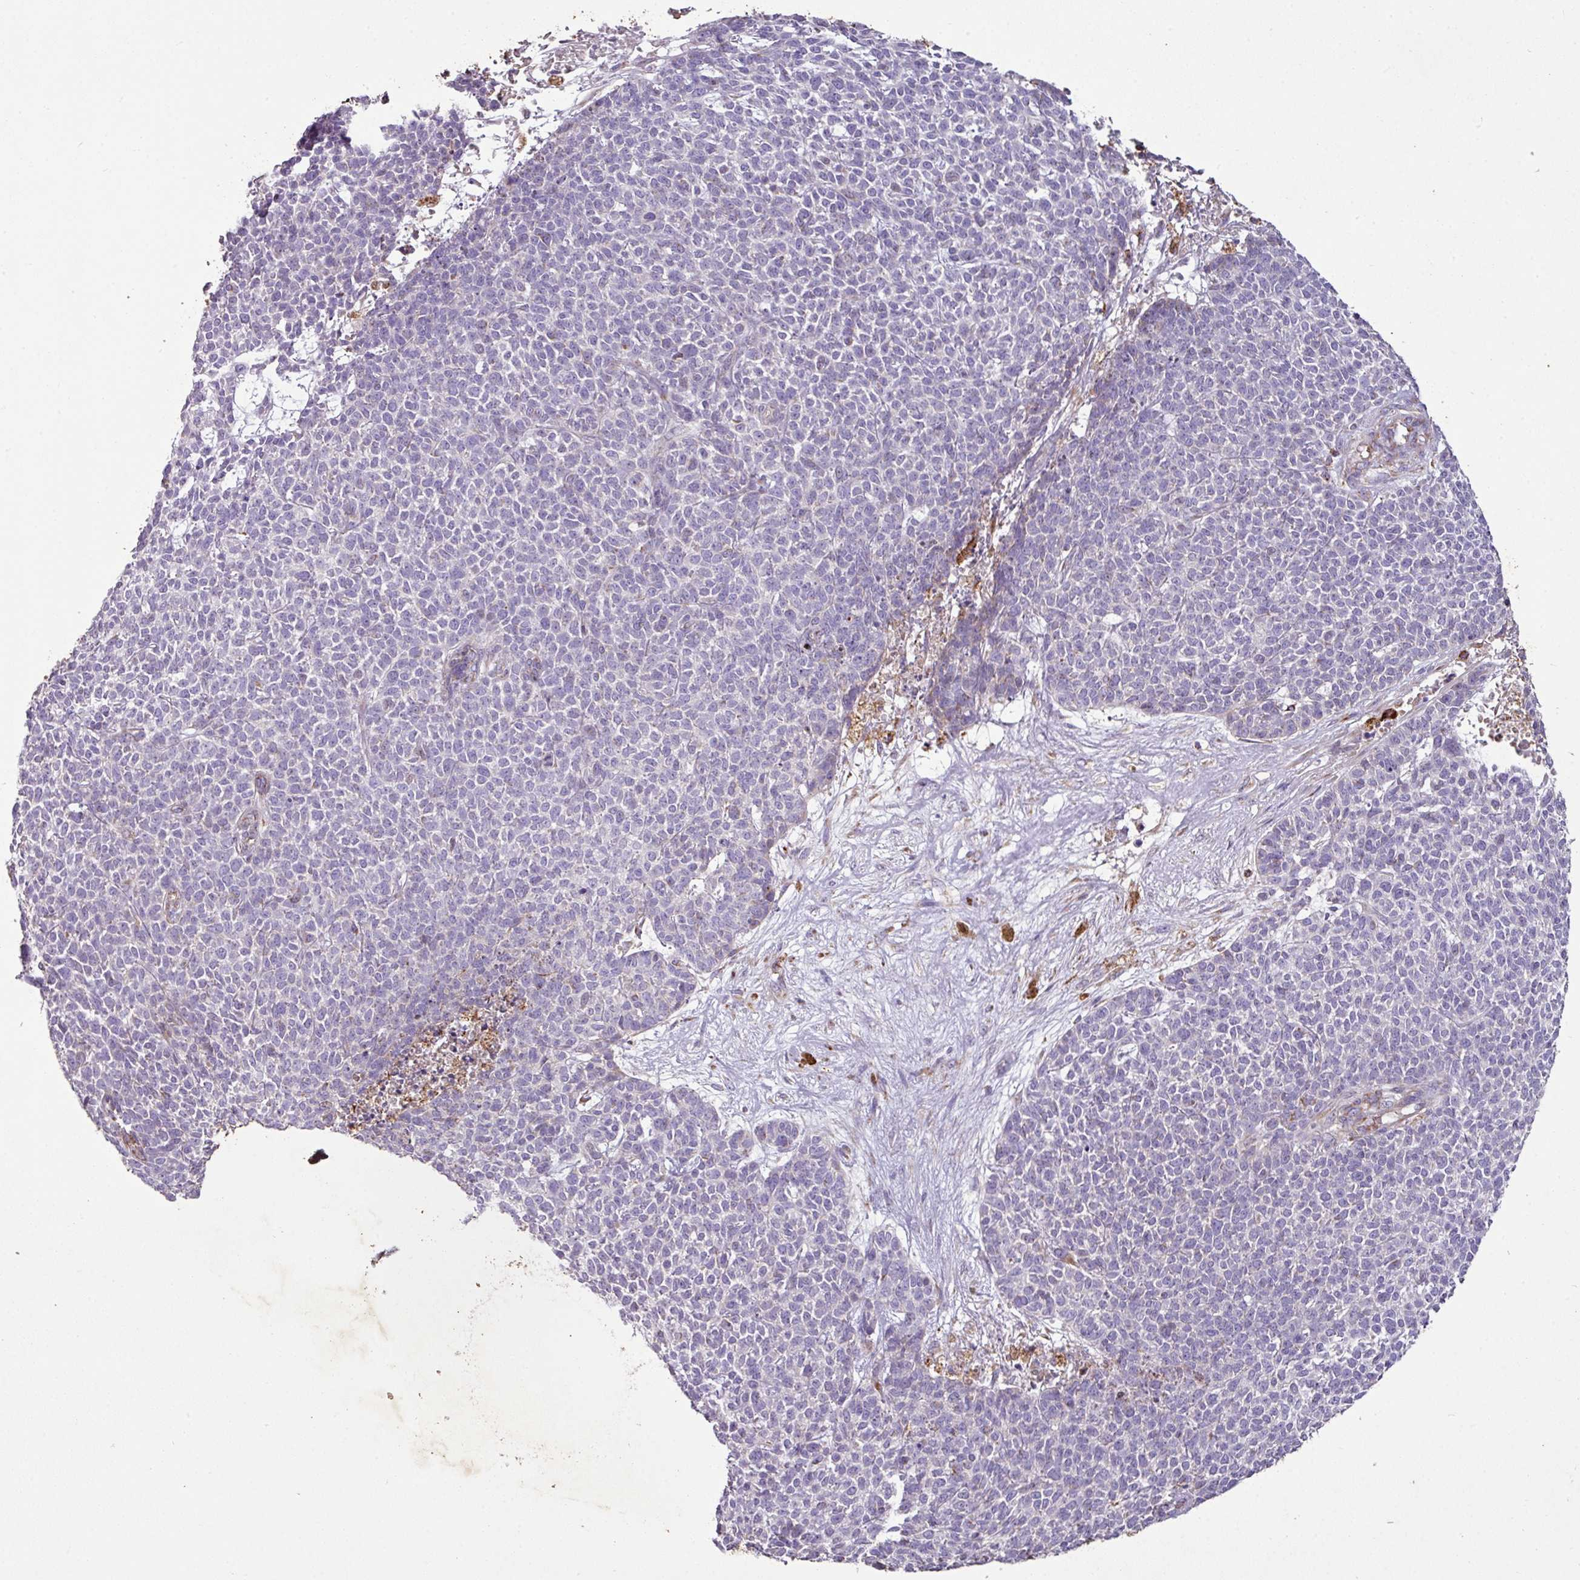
{"staining": {"intensity": "negative", "quantity": "none", "location": "none"}, "tissue": "skin cancer", "cell_type": "Tumor cells", "image_type": "cancer", "snomed": [{"axis": "morphology", "description": "Basal cell carcinoma"}, {"axis": "topography", "description": "Skin"}], "caption": "Immunohistochemistry (IHC) of human skin cancer (basal cell carcinoma) exhibits no staining in tumor cells. Brightfield microscopy of immunohistochemistry (IHC) stained with DAB (3,3'-diaminobenzidine) (brown) and hematoxylin (blue), captured at high magnification.", "gene": "SQOR", "patient": {"sex": "female", "age": 84}}